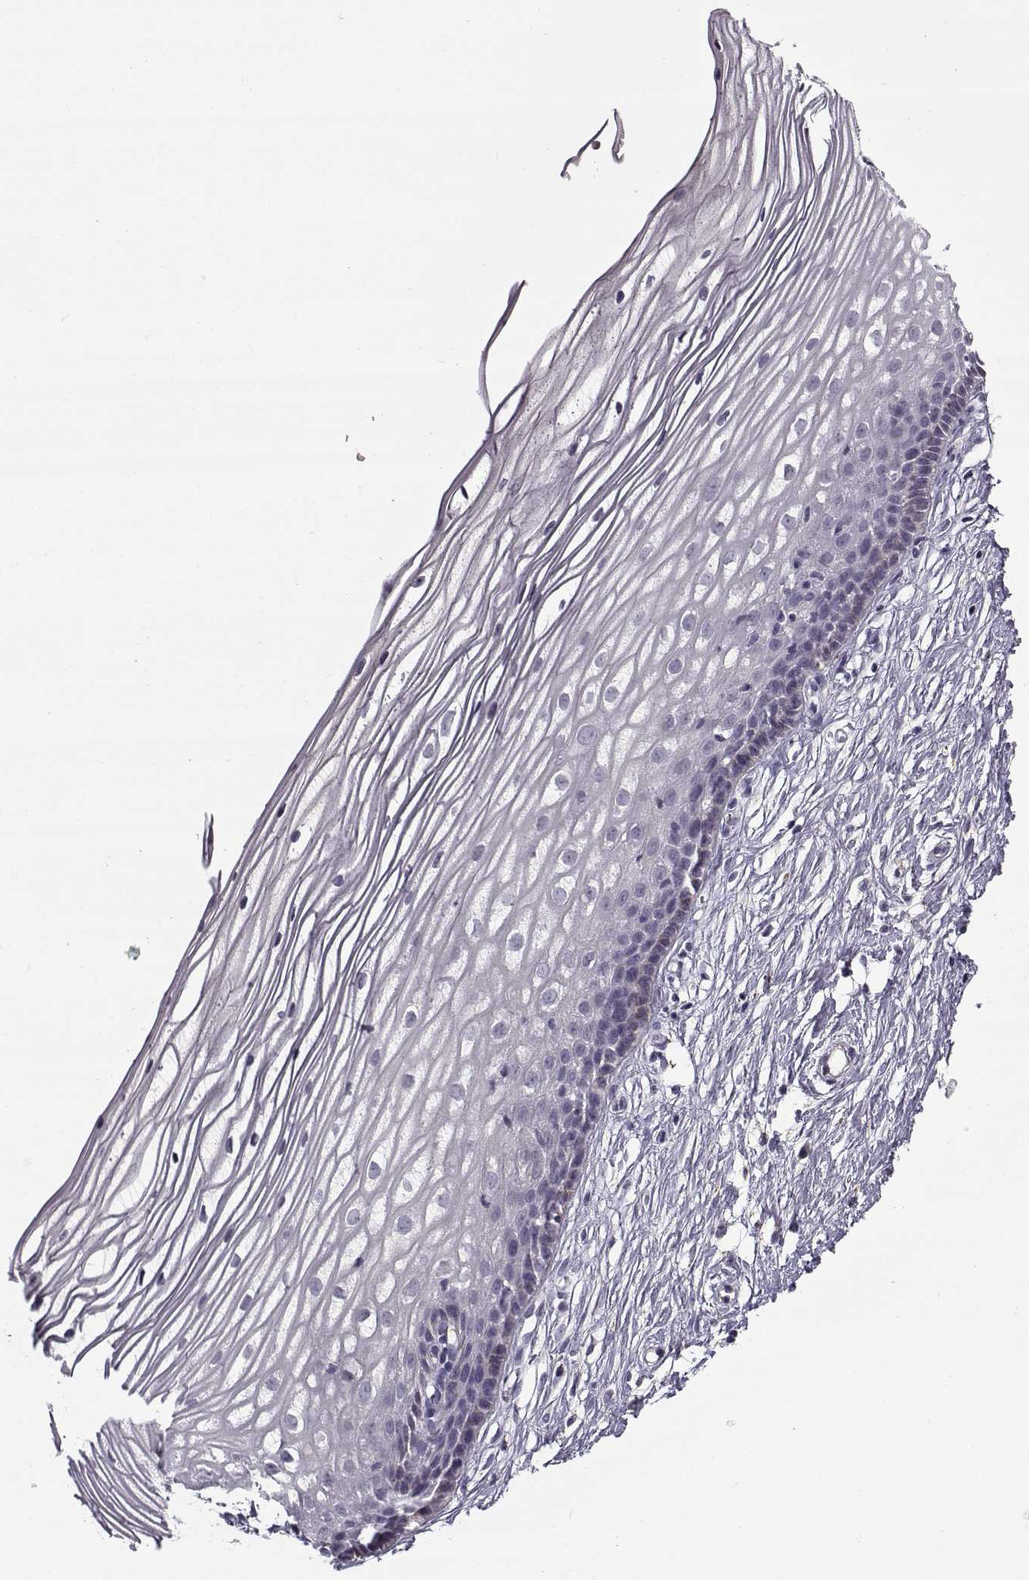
{"staining": {"intensity": "negative", "quantity": "none", "location": "none"}, "tissue": "cervix", "cell_type": "Glandular cells", "image_type": "normal", "snomed": [{"axis": "morphology", "description": "Normal tissue, NOS"}, {"axis": "topography", "description": "Cervix"}], "caption": "This is an IHC histopathology image of unremarkable cervix. There is no staining in glandular cells.", "gene": "SNCA", "patient": {"sex": "female", "age": 40}}